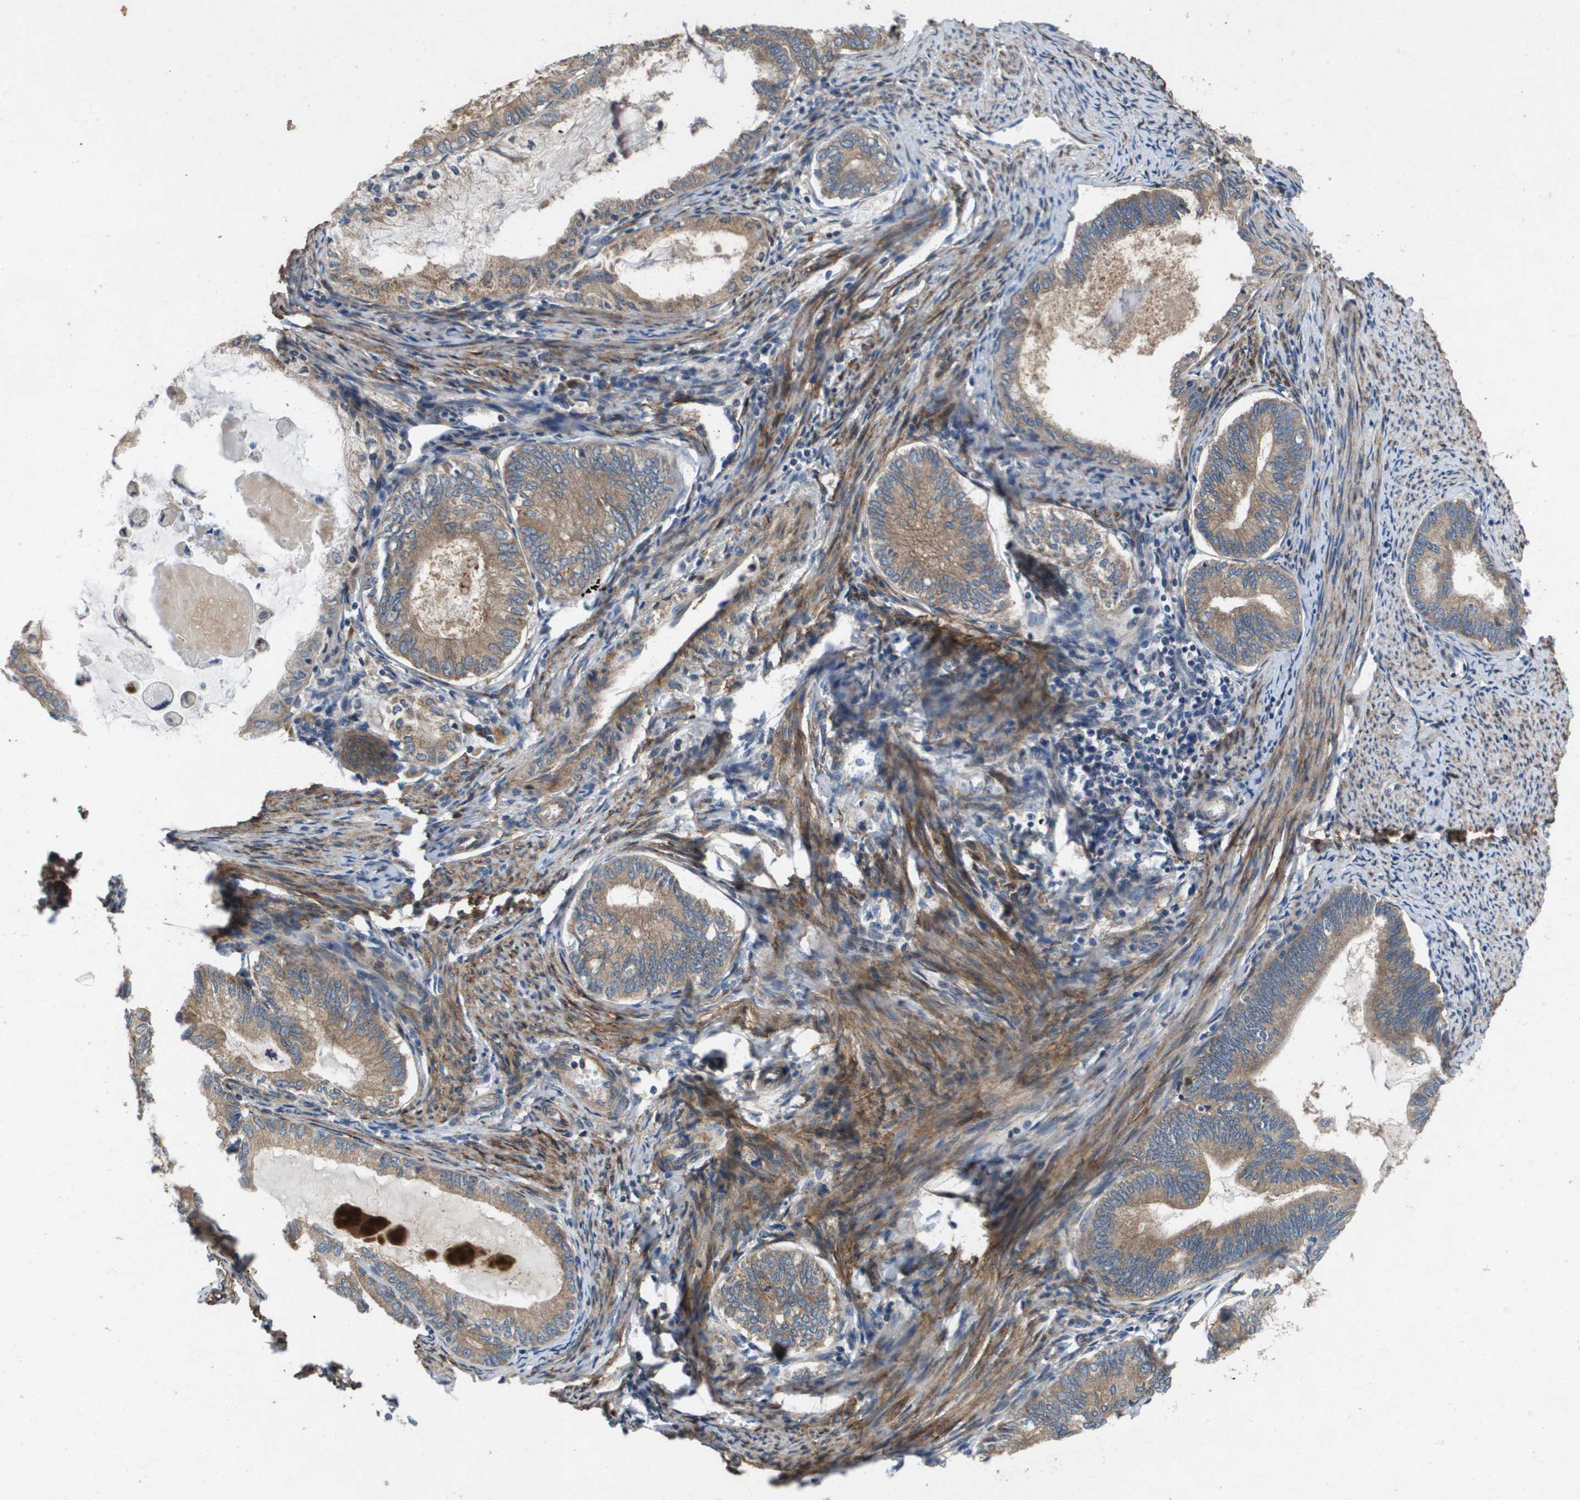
{"staining": {"intensity": "weak", "quantity": ">75%", "location": "cytoplasmic/membranous"}, "tissue": "endometrial cancer", "cell_type": "Tumor cells", "image_type": "cancer", "snomed": [{"axis": "morphology", "description": "Adenocarcinoma, NOS"}, {"axis": "topography", "description": "Endometrium"}], "caption": "IHC staining of adenocarcinoma (endometrial), which demonstrates low levels of weak cytoplasmic/membranous expression in about >75% of tumor cells indicating weak cytoplasmic/membranous protein expression. The staining was performed using DAB (brown) for protein detection and nuclei were counterstained in hematoxylin (blue).", "gene": "ENTPD2", "patient": {"sex": "female", "age": 86}}